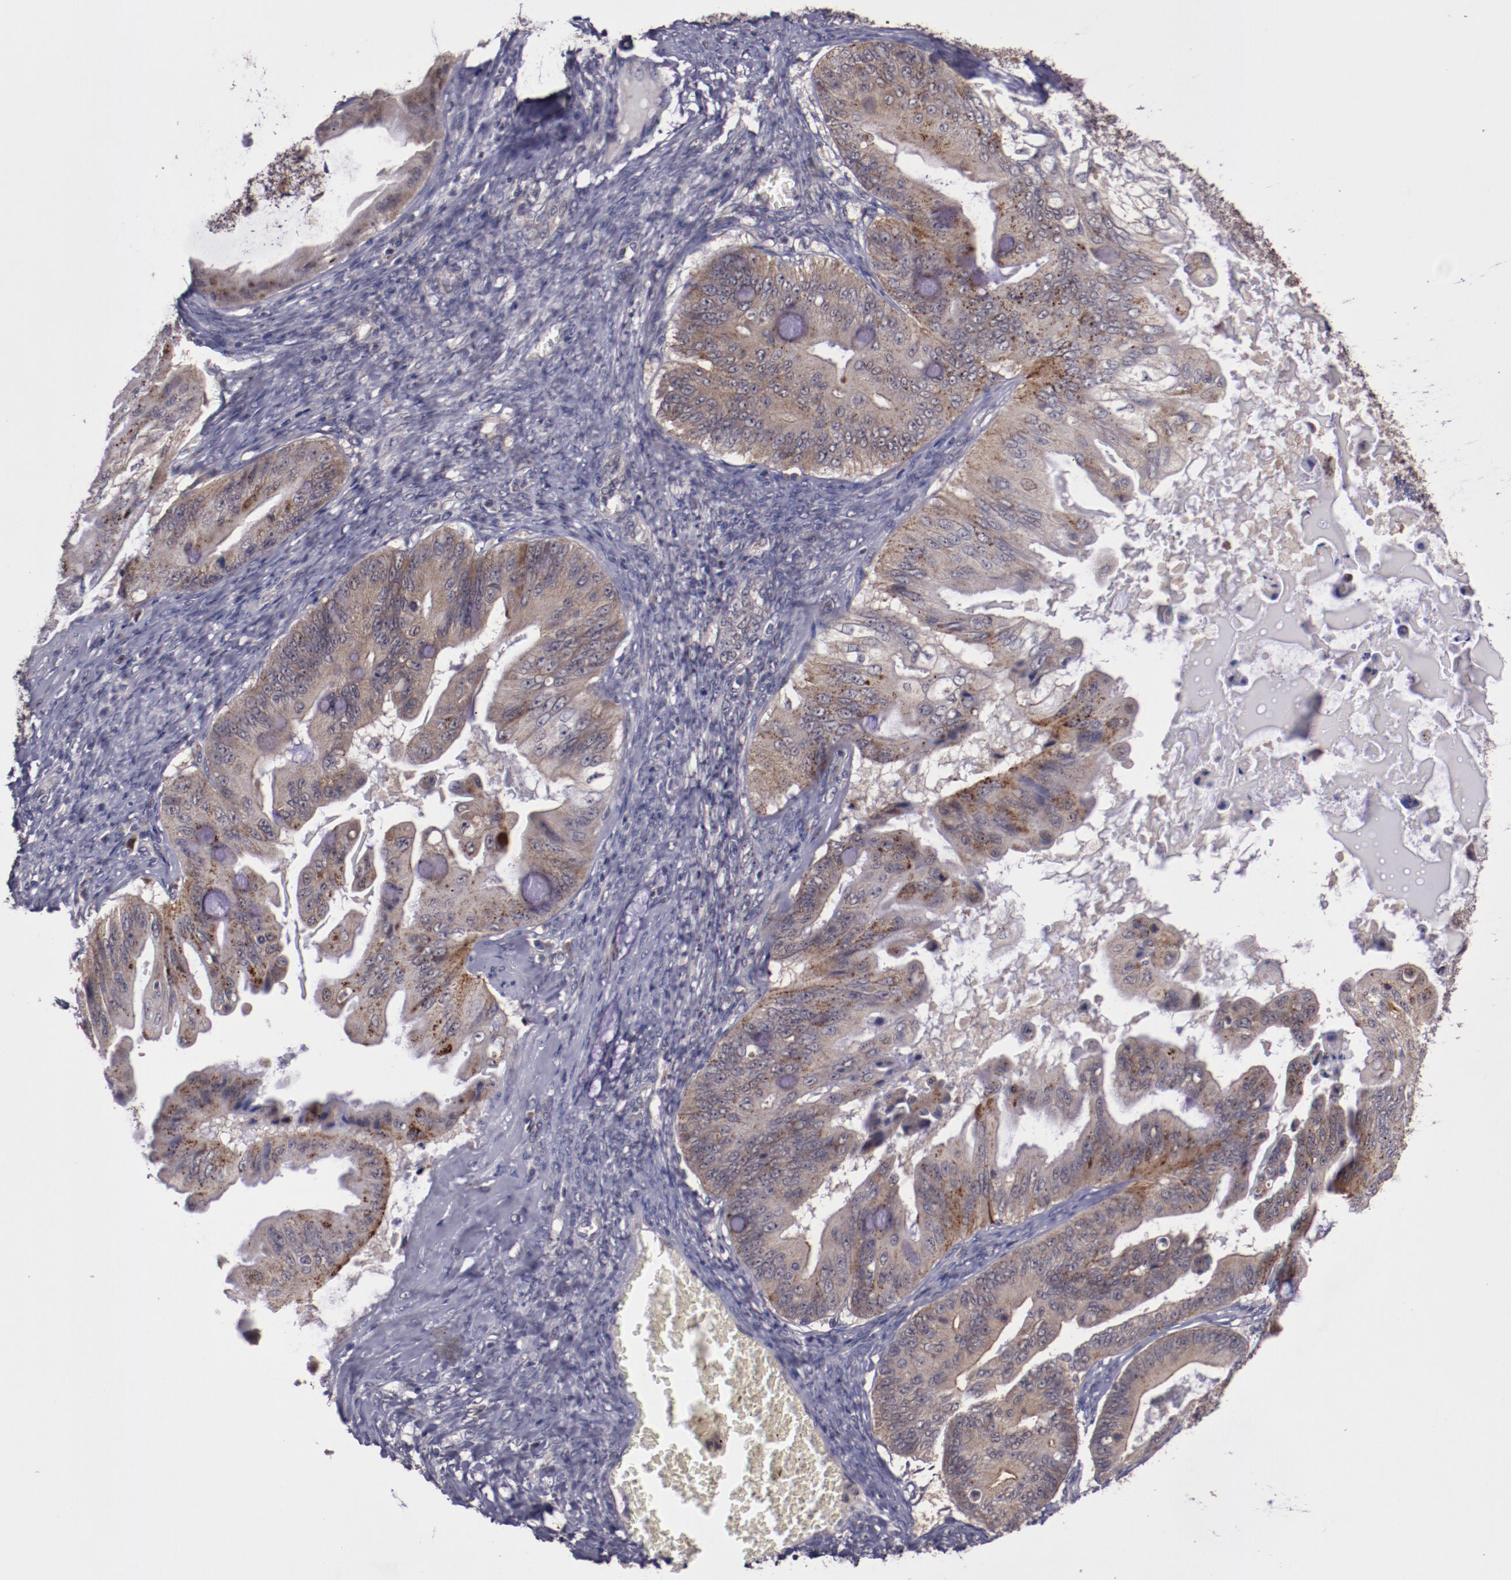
{"staining": {"intensity": "weak", "quantity": ">75%", "location": "cytoplasmic/membranous"}, "tissue": "ovarian cancer", "cell_type": "Tumor cells", "image_type": "cancer", "snomed": [{"axis": "morphology", "description": "Cystadenocarcinoma, mucinous, NOS"}, {"axis": "topography", "description": "Ovary"}], "caption": "Immunohistochemistry staining of ovarian mucinous cystadenocarcinoma, which exhibits low levels of weak cytoplasmic/membranous staining in approximately >75% of tumor cells indicating weak cytoplasmic/membranous protein expression. The staining was performed using DAB (brown) for protein detection and nuclei were counterstained in hematoxylin (blue).", "gene": "FTSJ1", "patient": {"sex": "female", "age": 37}}